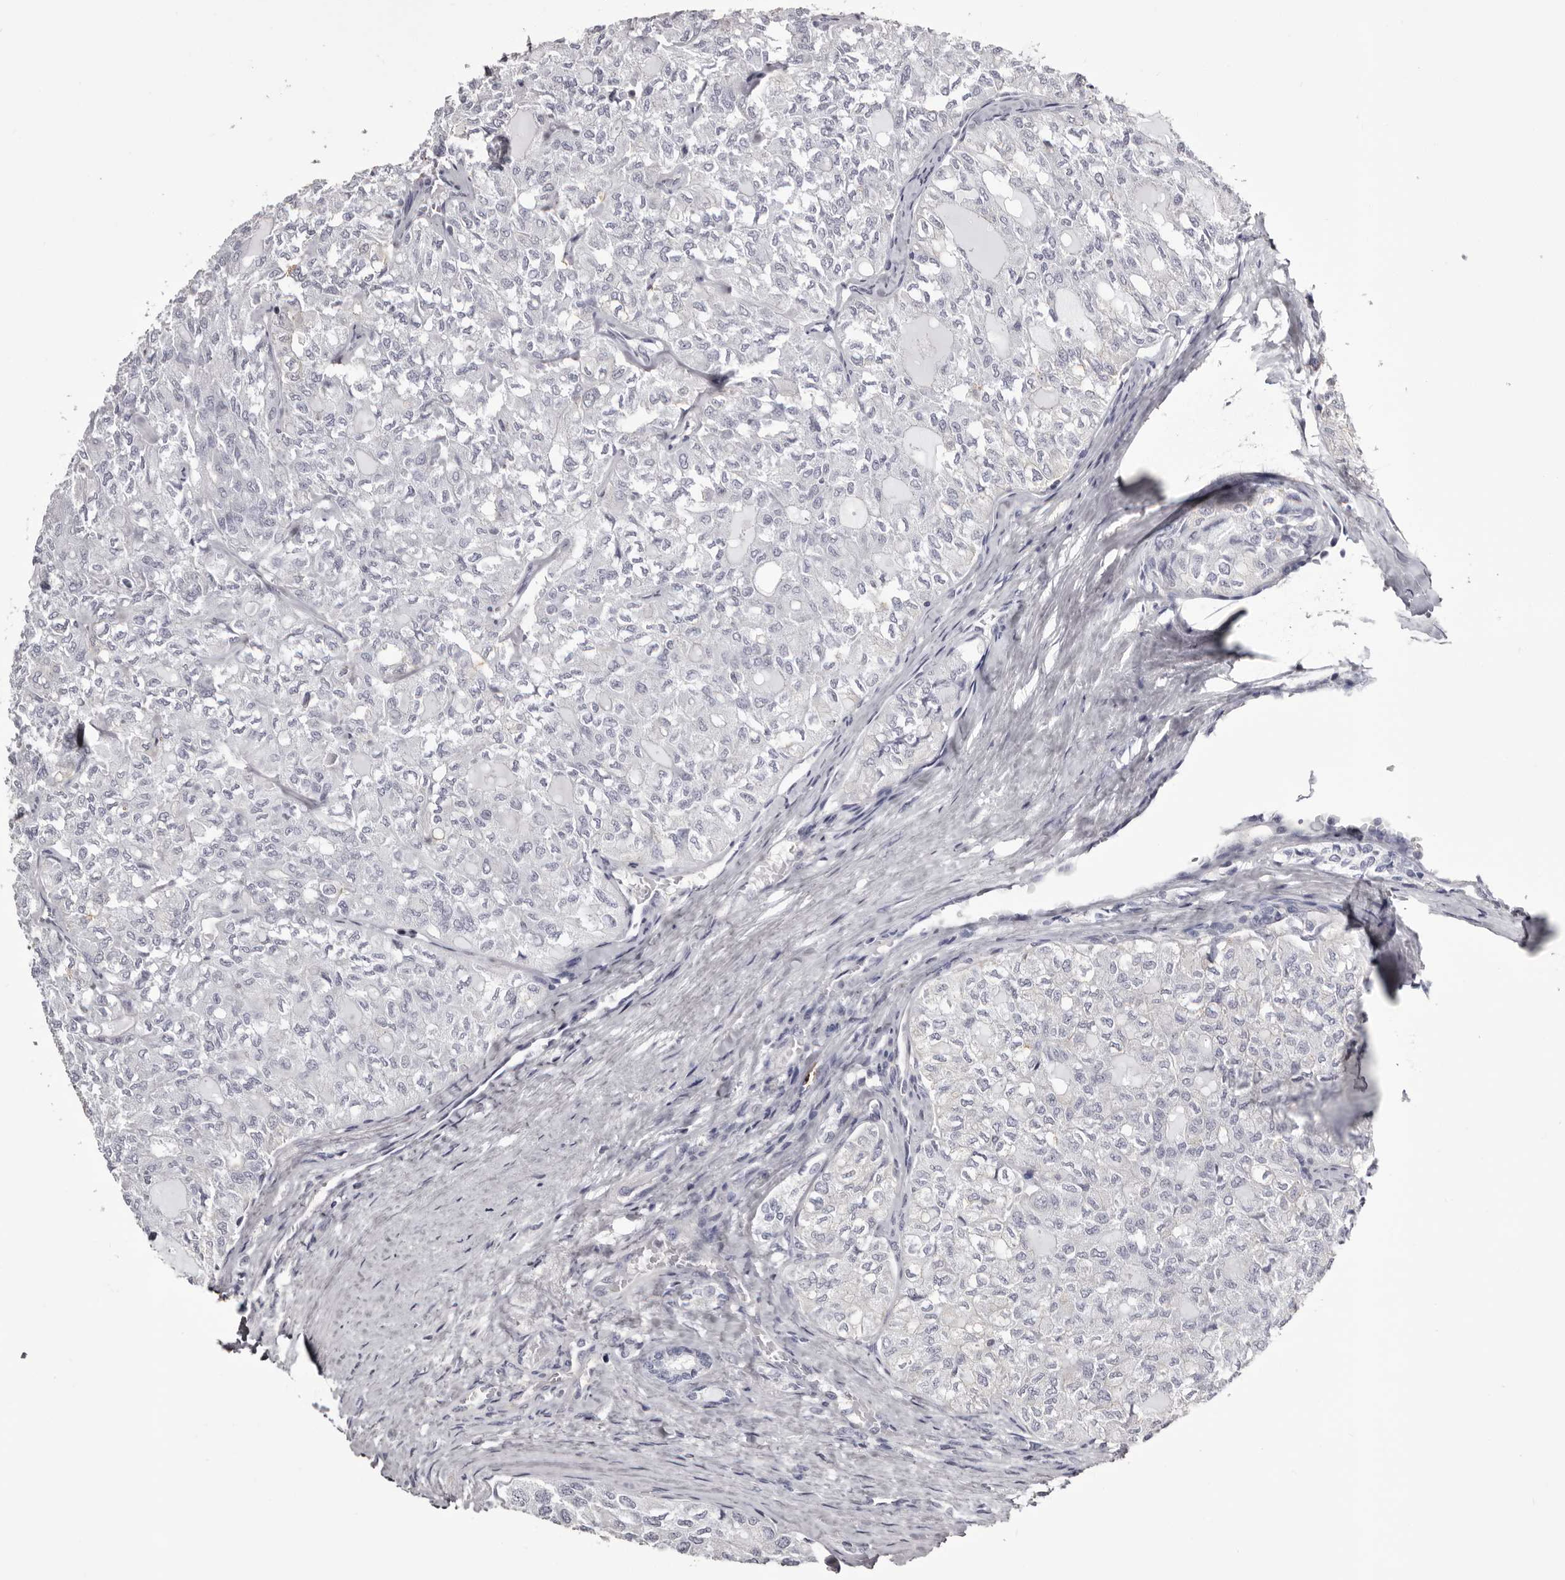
{"staining": {"intensity": "negative", "quantity": "none", "location": "none"}, "tissue": "thyroid cancer", "cell_type": "Tumor cells", "image_type": "cancer", "snomed": [{"axis": "morphology", "description": "Follicular adenoma carcinoma, NOS"}, {"axis": "topography", "description": "Thyroid gland"}], "caption": "Immunohistochemistry (IHC) image of thyroid follicular adenoma carcinoma stained for a protein (brown), which demonstrates no expression in tumor cells. (DAB IHC with hematoxylin counter stain).", "gene": "LAD1", "patient": {"sex": "male", "age": 75}}